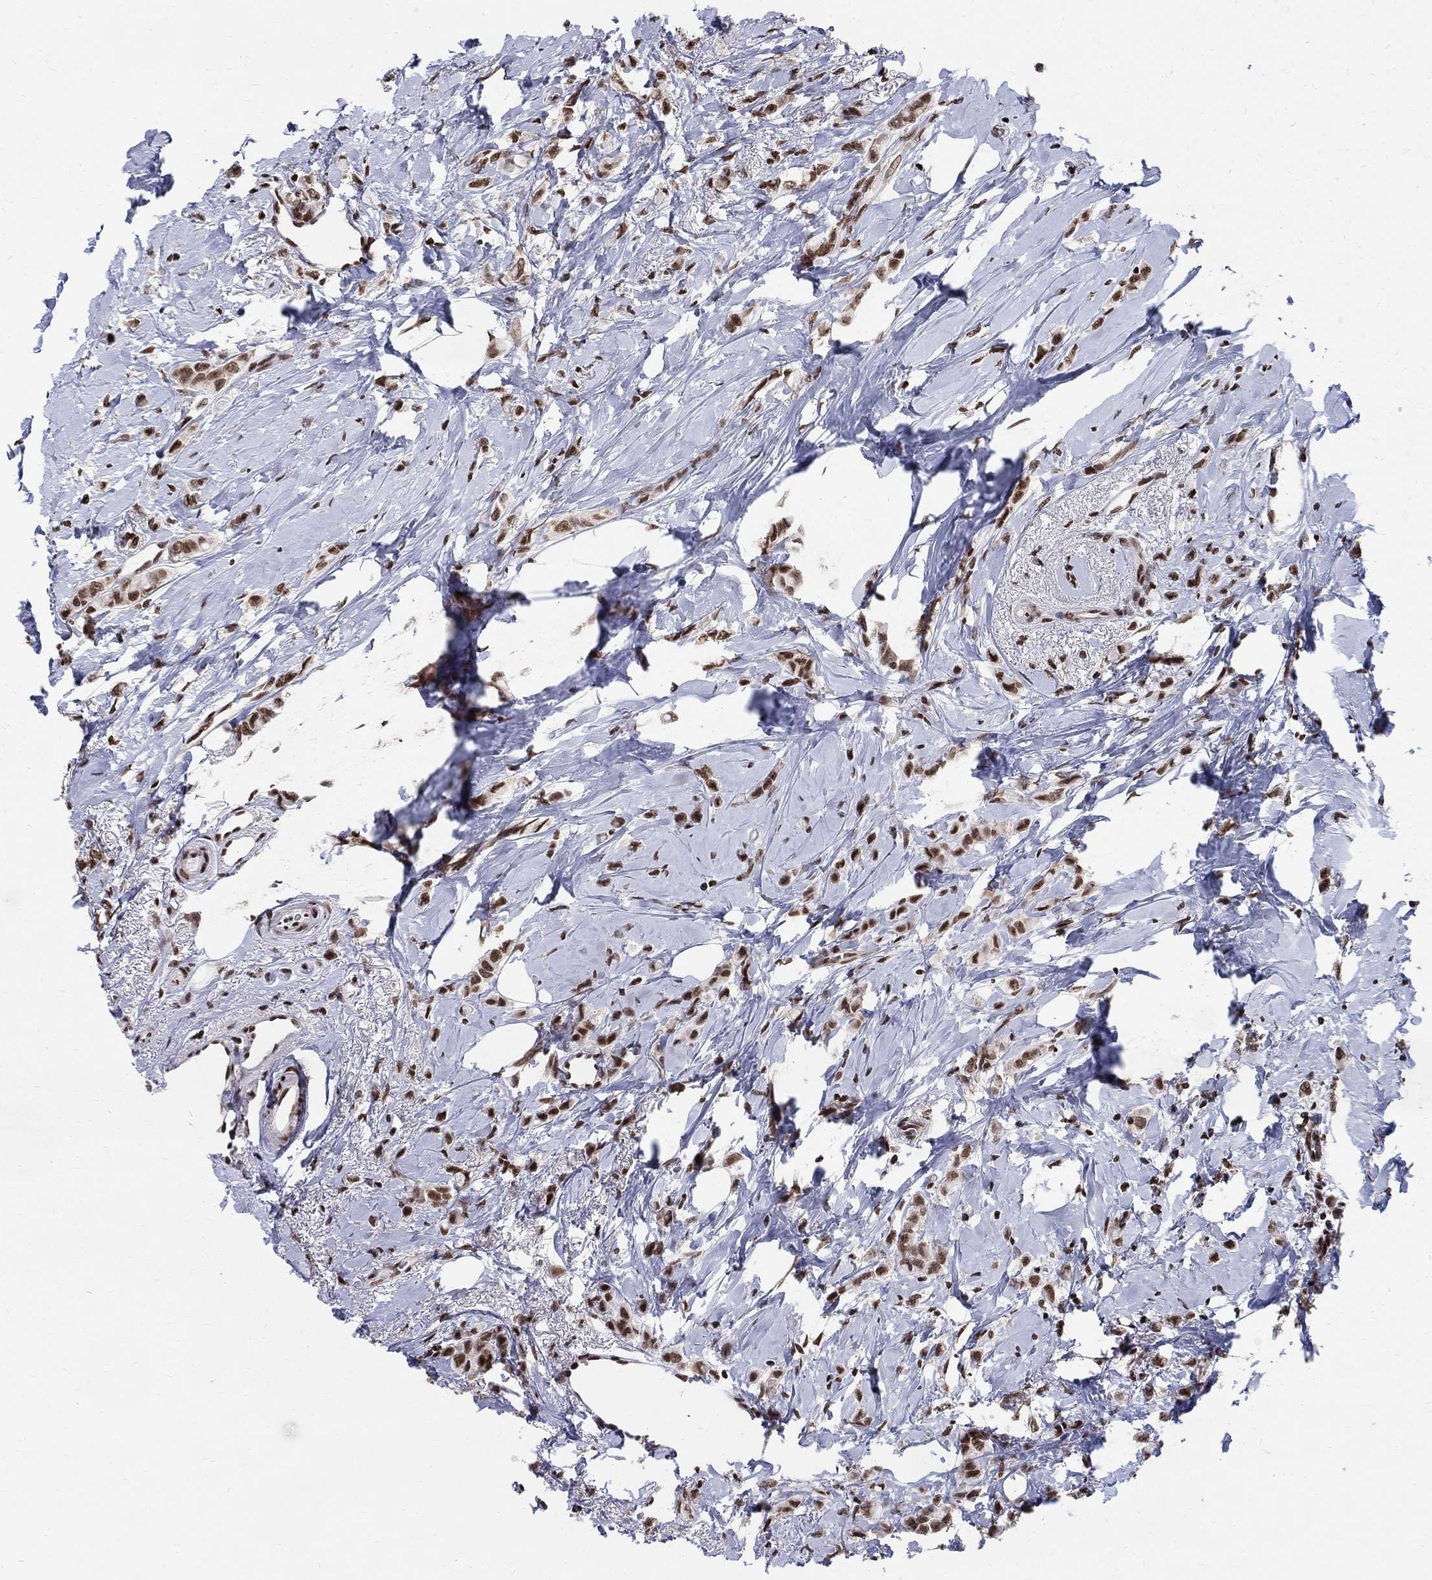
{"staining": {"intensity": "strong", "quantity": ">75%", "location": "nuclear"}, "tissue": "breast cancer", "cell_type": "Tumor cells", "image_type": "cancer", "snomed": [{"axis": "morphology", "description": "Lobular carcinoma"}, {"axis": "topography", "description": "Breast"}], "caption": "Immunohistochemical staining of breast cancer shows high levels of strong nuclear protein expression in about >75% of tumor cells.", "gene": "FBXO16", "patient": {"sex": "female", "age": 66}}